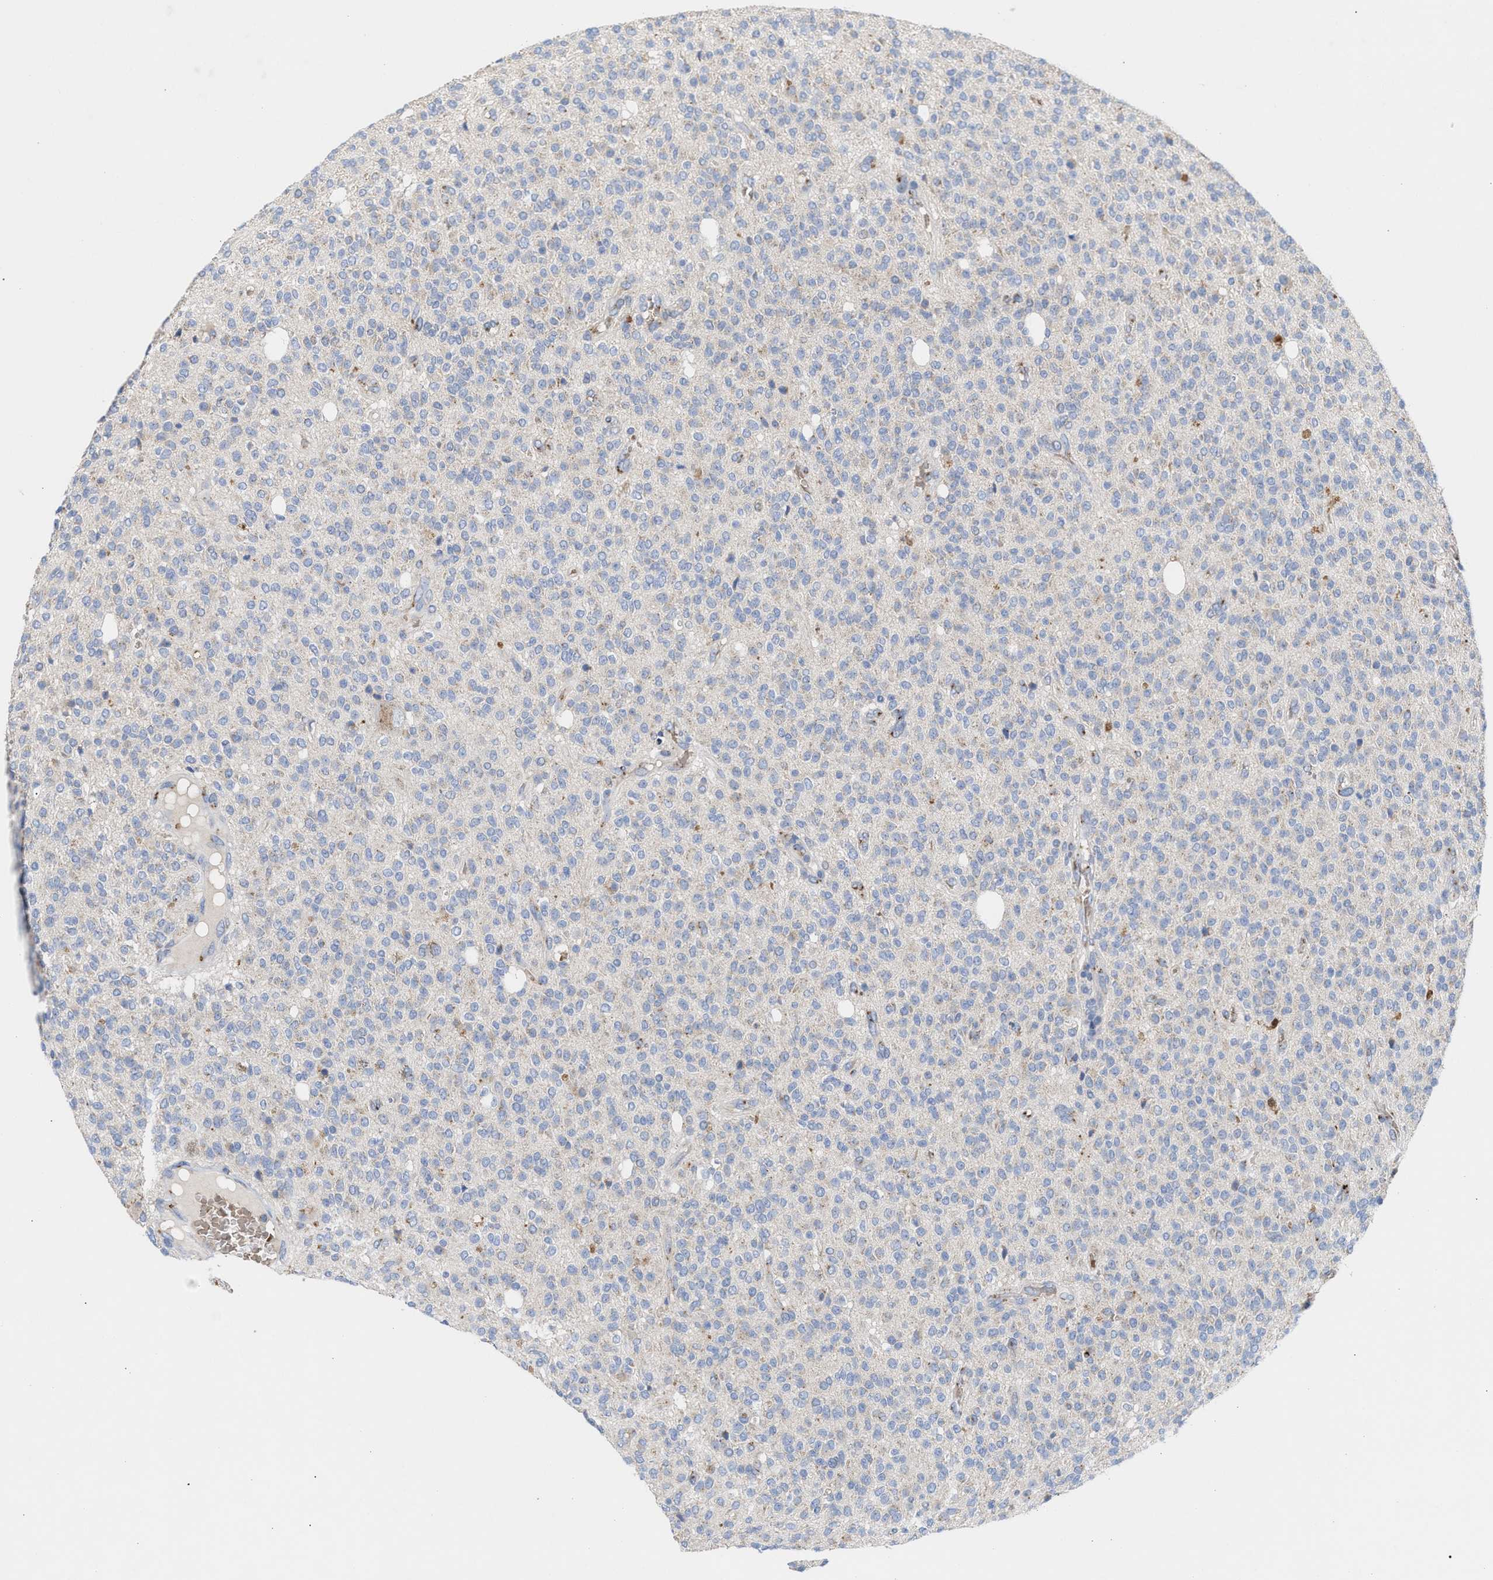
{"staining": {"intensity": "negative", "quantity": "none", "location": "none"}, "tissue": "glioma", "cell_type": "Tumor cells", "image_type": "cancer", "snomed": [{"axis": "morphology", "description": "Glioma, malignant, High grade"}, {"axis": "topography", "description": "Brain"}], "caption": "DAB immunohistochemical staining of human malignant glioma (high-grade) demonstrates no significant staining in tumor cells.", "gene": "CCL2", "patient": {"sex": "male", "age": 34}}